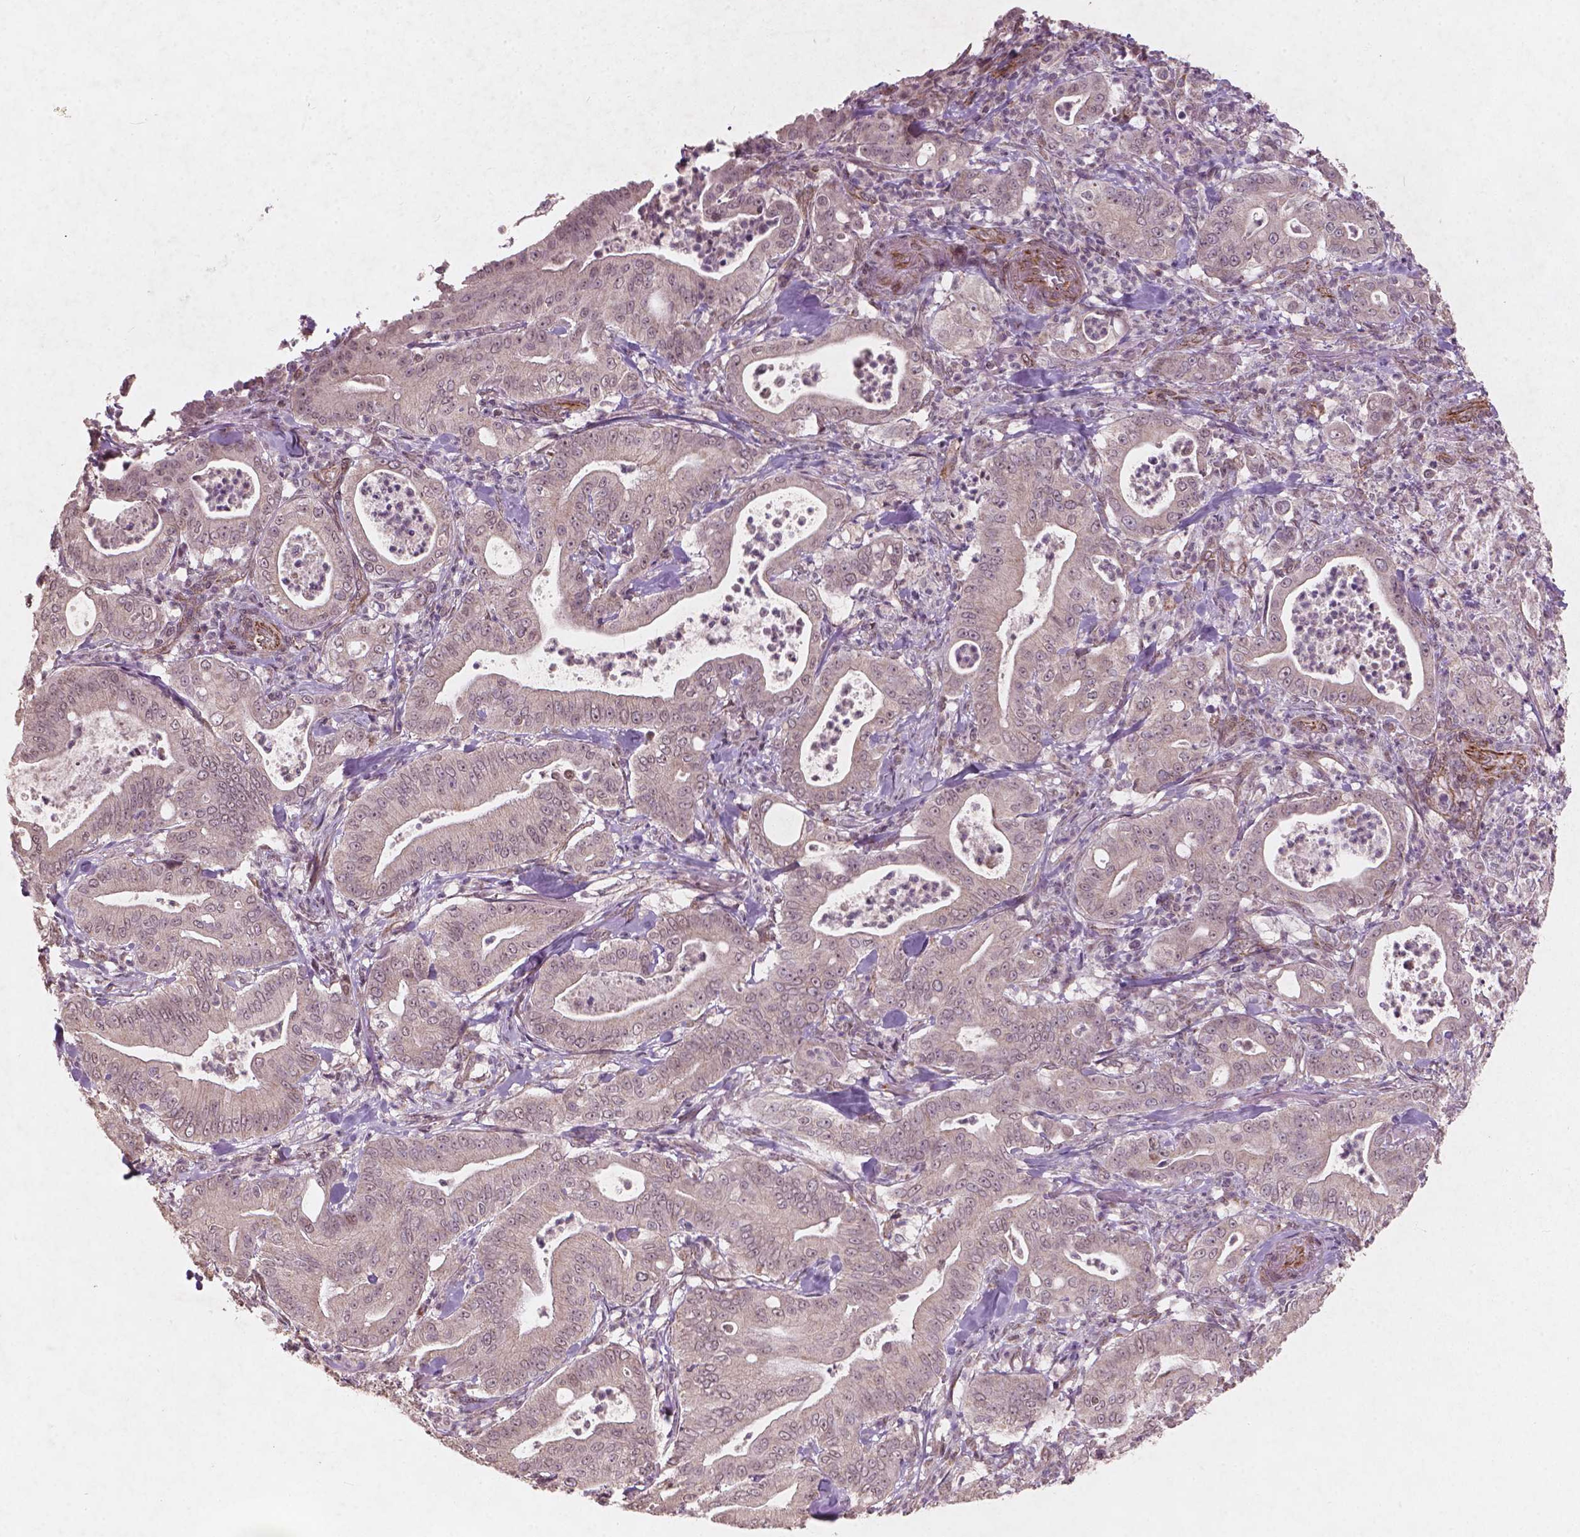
{"staining": {"intensity": "negative", "quantity": "none", "location": "none"}, "tissue": "pancreatic cancer", "cell_type": "Tumor cells", "image_type": "cancer", "snomed": [{"axis": "morphology", "description": "Adenocarcinoma, NOS"}, {"axis": "topography", "description": "Pancreas"}], "caption": "The photomicrograph demonstrates no significant staining in tumor cells of pancreatic adenocarcinoma. (Brightfield microscopy of DAB (3,3'-diaminobenzidine) IHC at high magnification).", "gene": "SMAD2", "patient": {"sex": "male", "age": 71}}